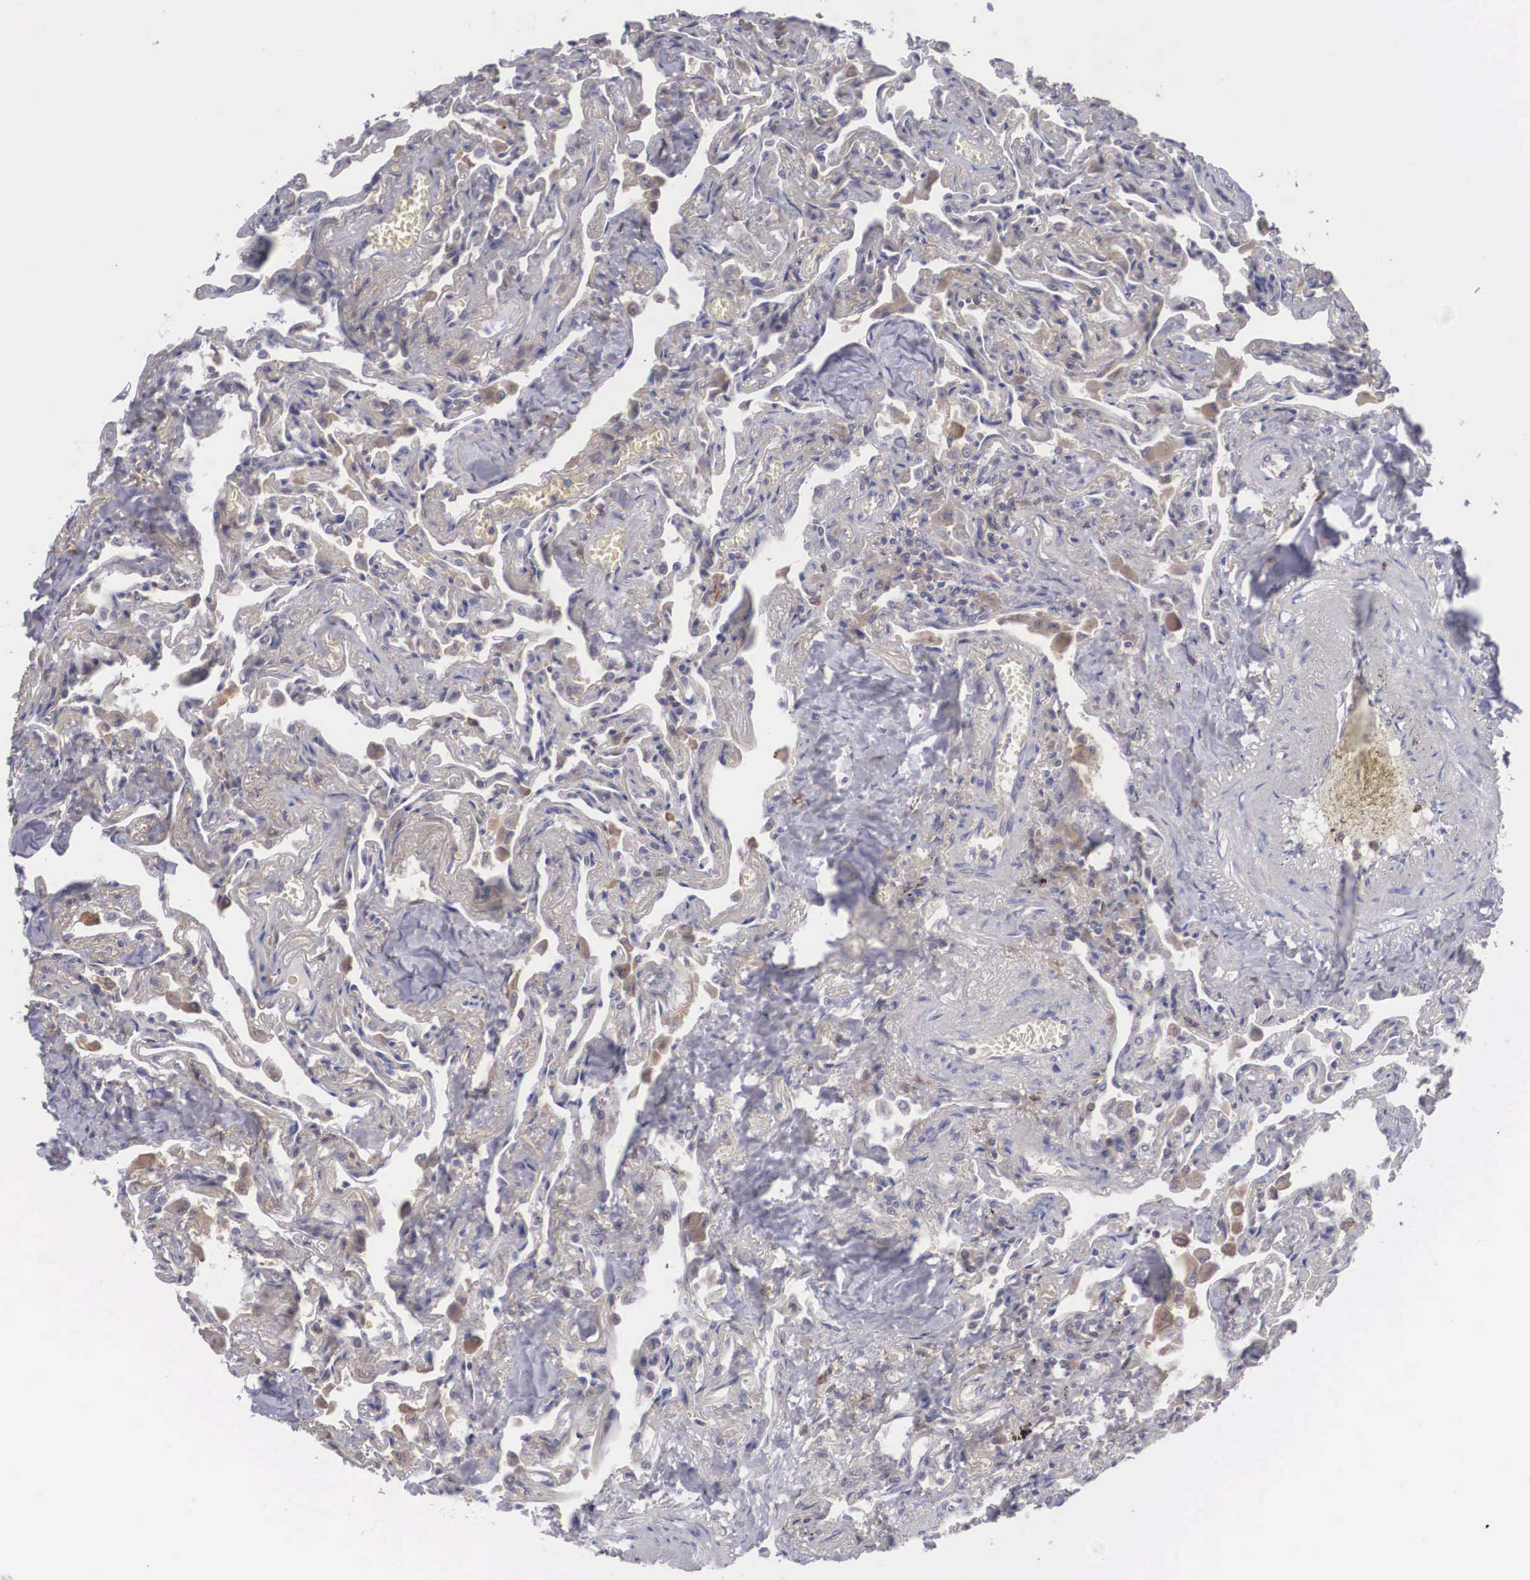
{"staining": {"intensity": "weak", "quantity": "<25%", "location": "cytoplasmic/membranous"}, "tissue": "lung", "cell_type": "Alveolar cells", "image_type": "normal", "snomed": [{"axis": "morphology", "description": "Normal tissue, NOS"}, {"axis": "topography", "description": "Lung"}], "caption": "The micrograph demonstrates no staining of alveolar cells in normal lung.", "gene": "GRIPAP1", "patient": {"sex": "male", "age": 73}}